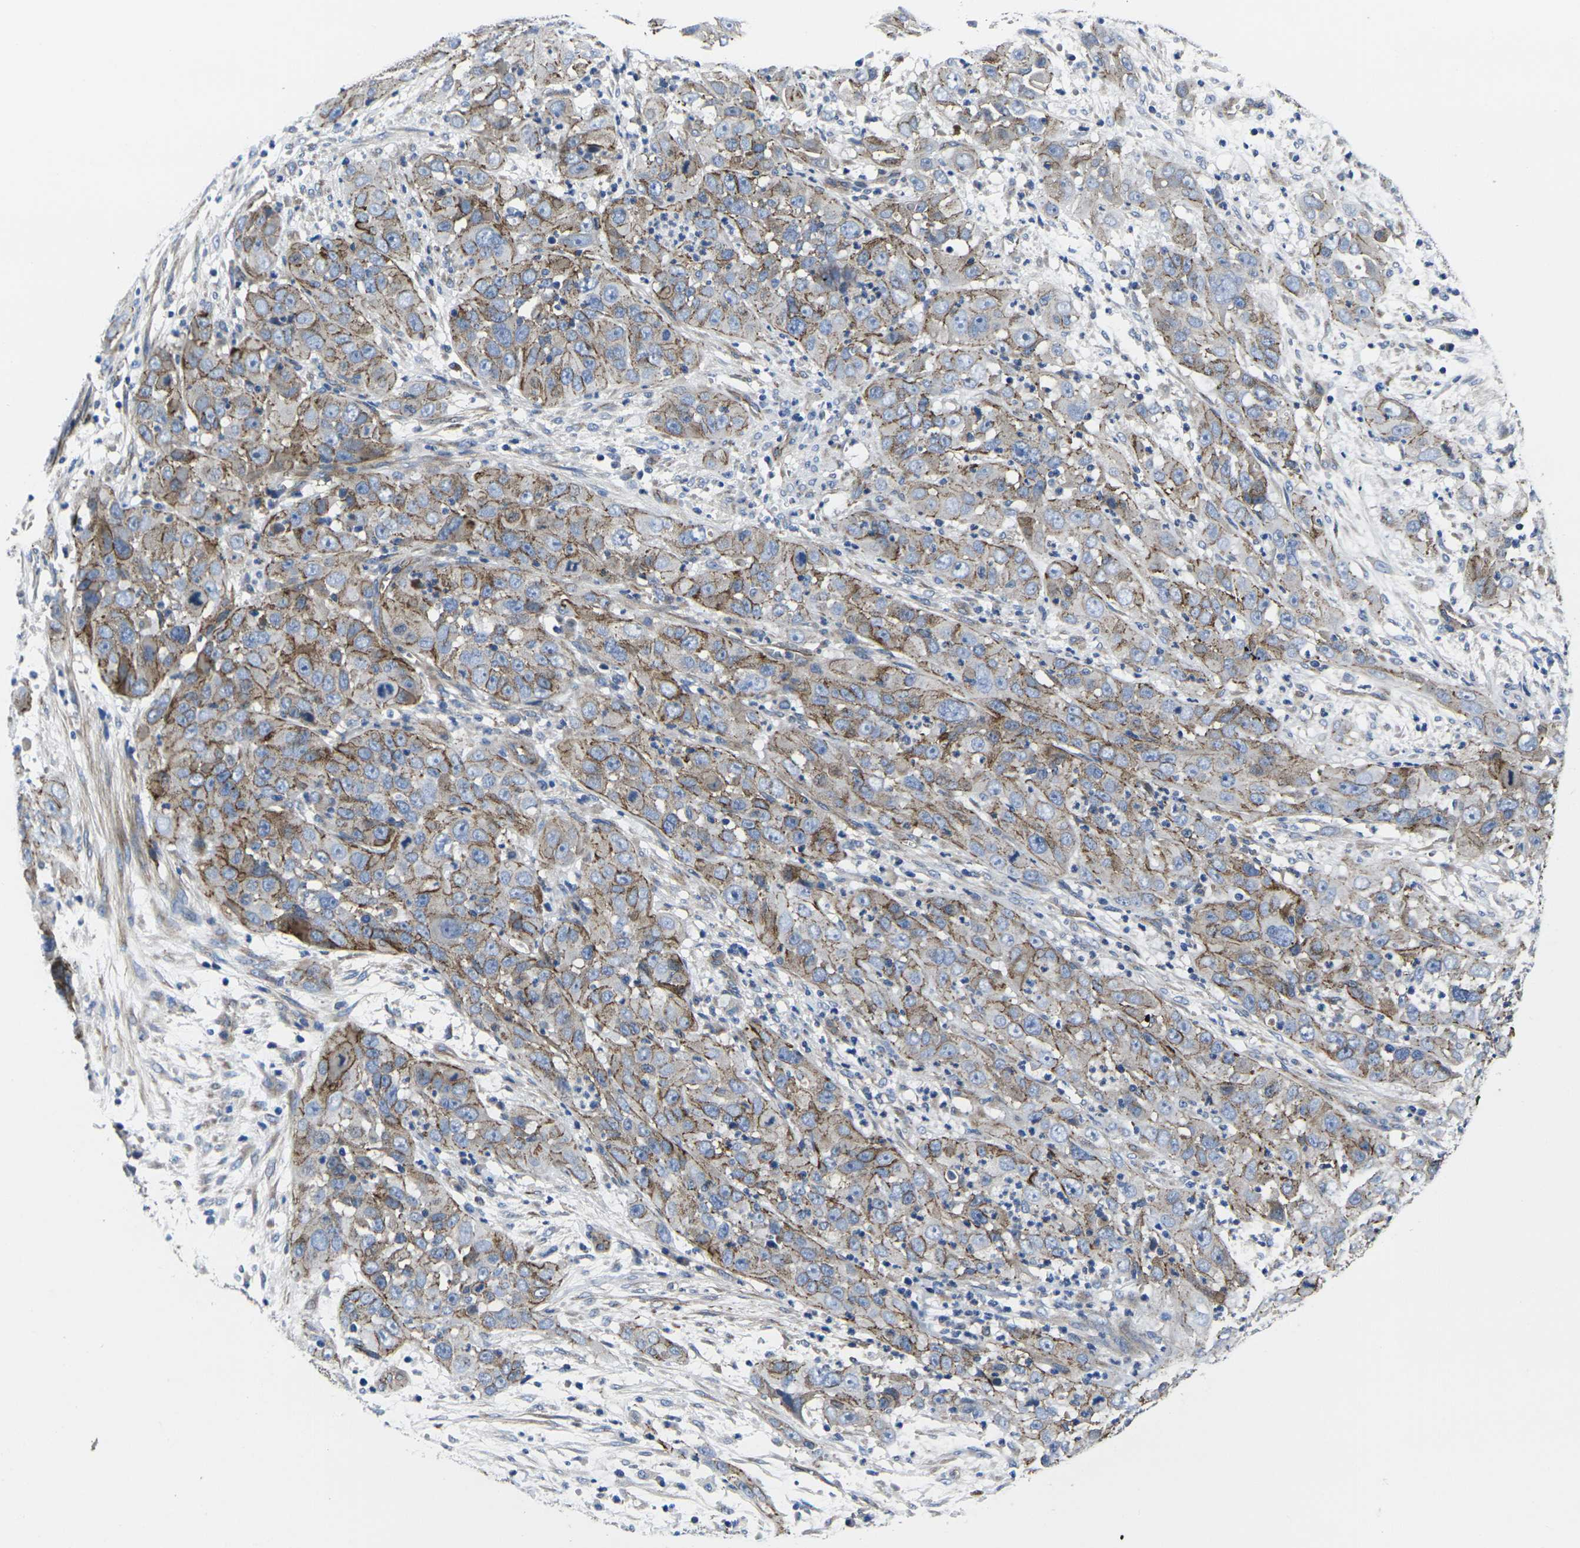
{"staining": {"intensity": "strong", "quantity": "25%-75%", "location": "cytoplasmic/membranous"}, "tissue": "cervical cancer", "cell_type": "Tumor cells", "image_type": "cancer", "snomed": [{"axis": "morphology", "description": "Squamous cell carcinoma, NOS"}, {"axis": "topography", "description": "Cervix"}], "caption": "The immunohistochemical stain shows strong cytoplasmic/membranous staining in tumor cells of cervical cancer tissue.", "gene": "NUMB", "patient": {"sex": "female", "age": 32}}